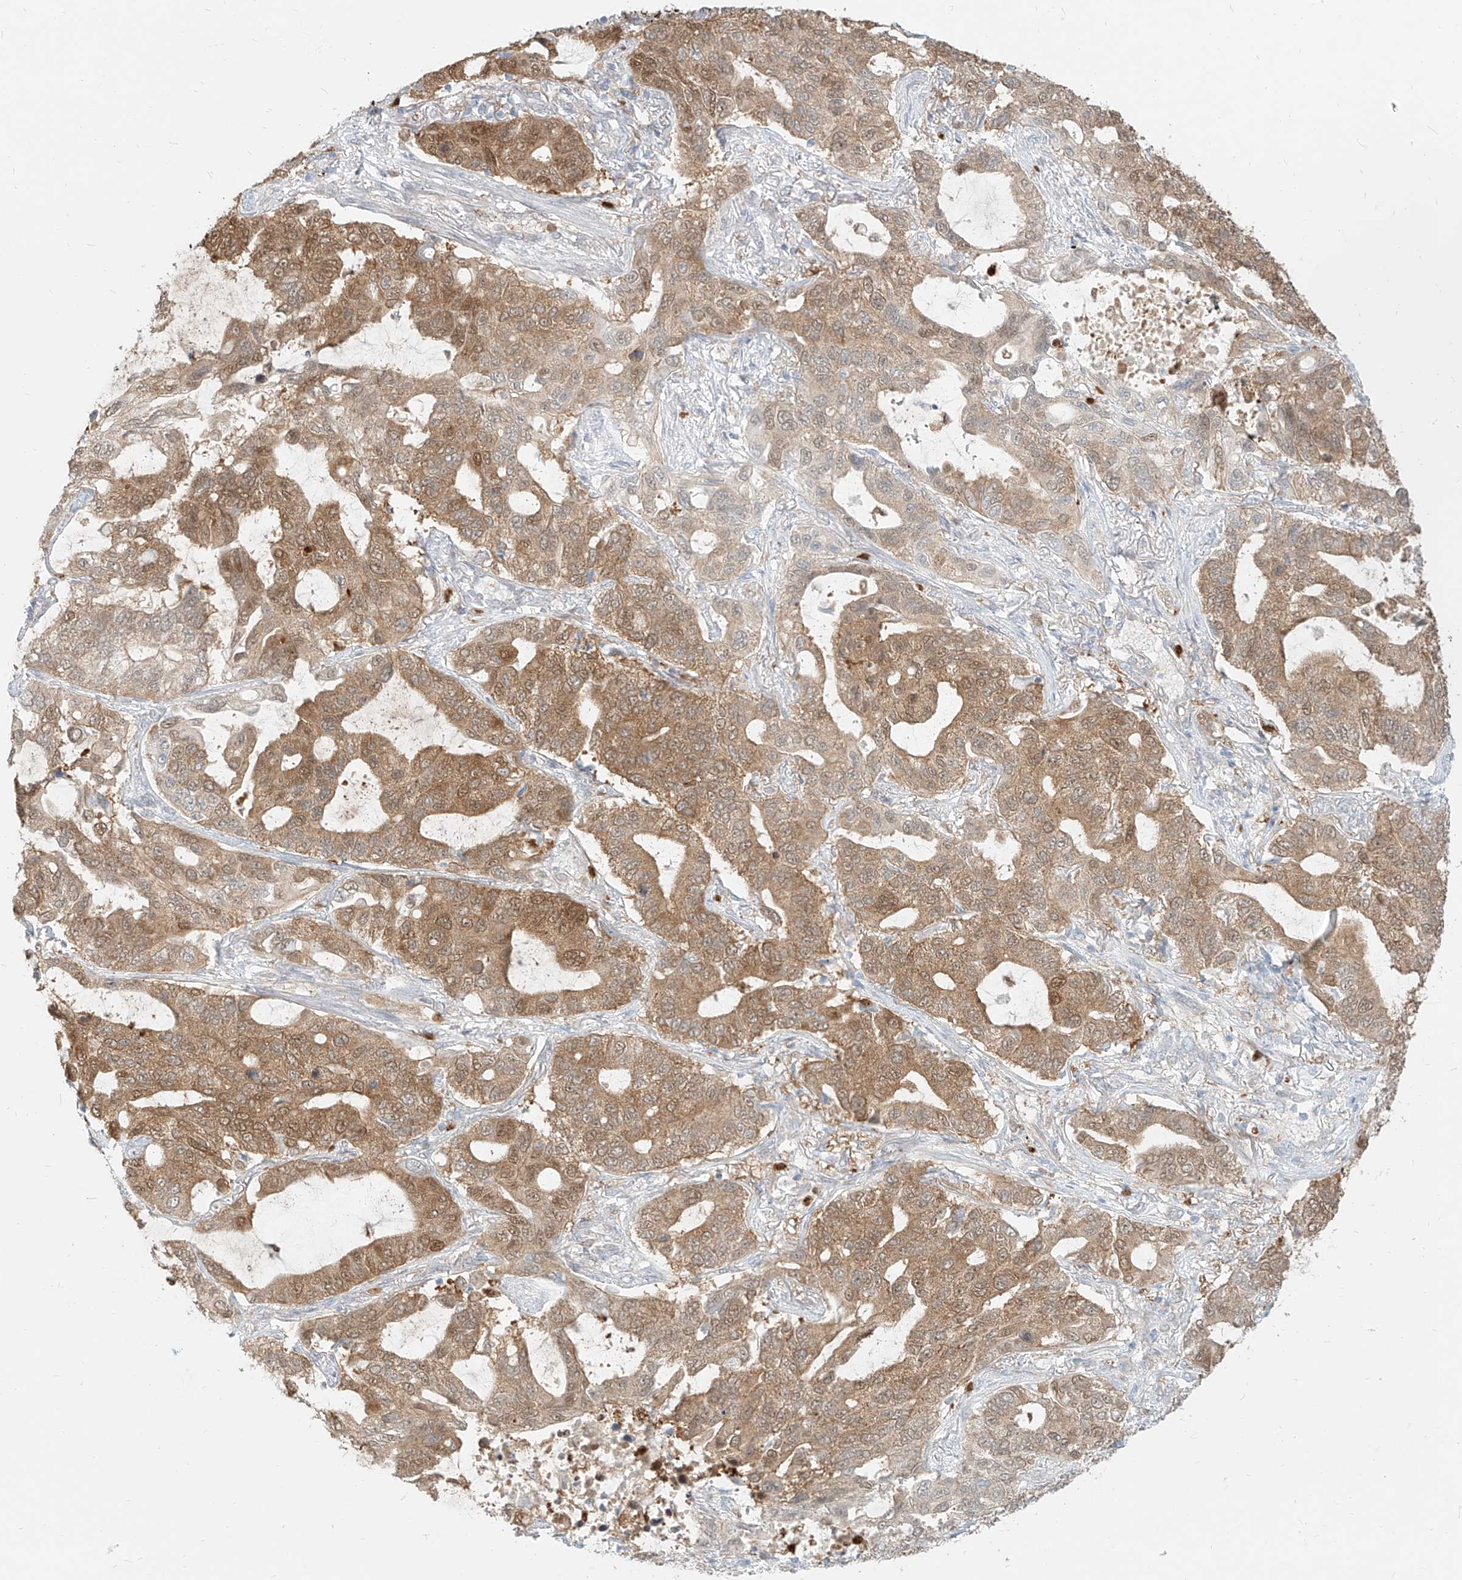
{"staining": {"intensity": "moderate", "quantity": ">75%", "location": "cytoplasmic/membranous,nuclear"}, "tissue": "lung cancer", "cell_type": "Tumor cells", "image_type": "cancer", "snomed": [{"axis": "morphology", "description": "Adenocarcinoma, NOS"}, {"axis": "topography", "description": "Lung"}], "caption": "DAB (3,3'-diaminobenzidine) immunohistochemical staining of lung cancer (adenocarcinoma) demonstrates moderate cytoplasmic/membranous and nuclear protein expression in approximately >75% of tumor cells.", "gene": "PGD", "patient": {"sex": "male", "age": 64}}